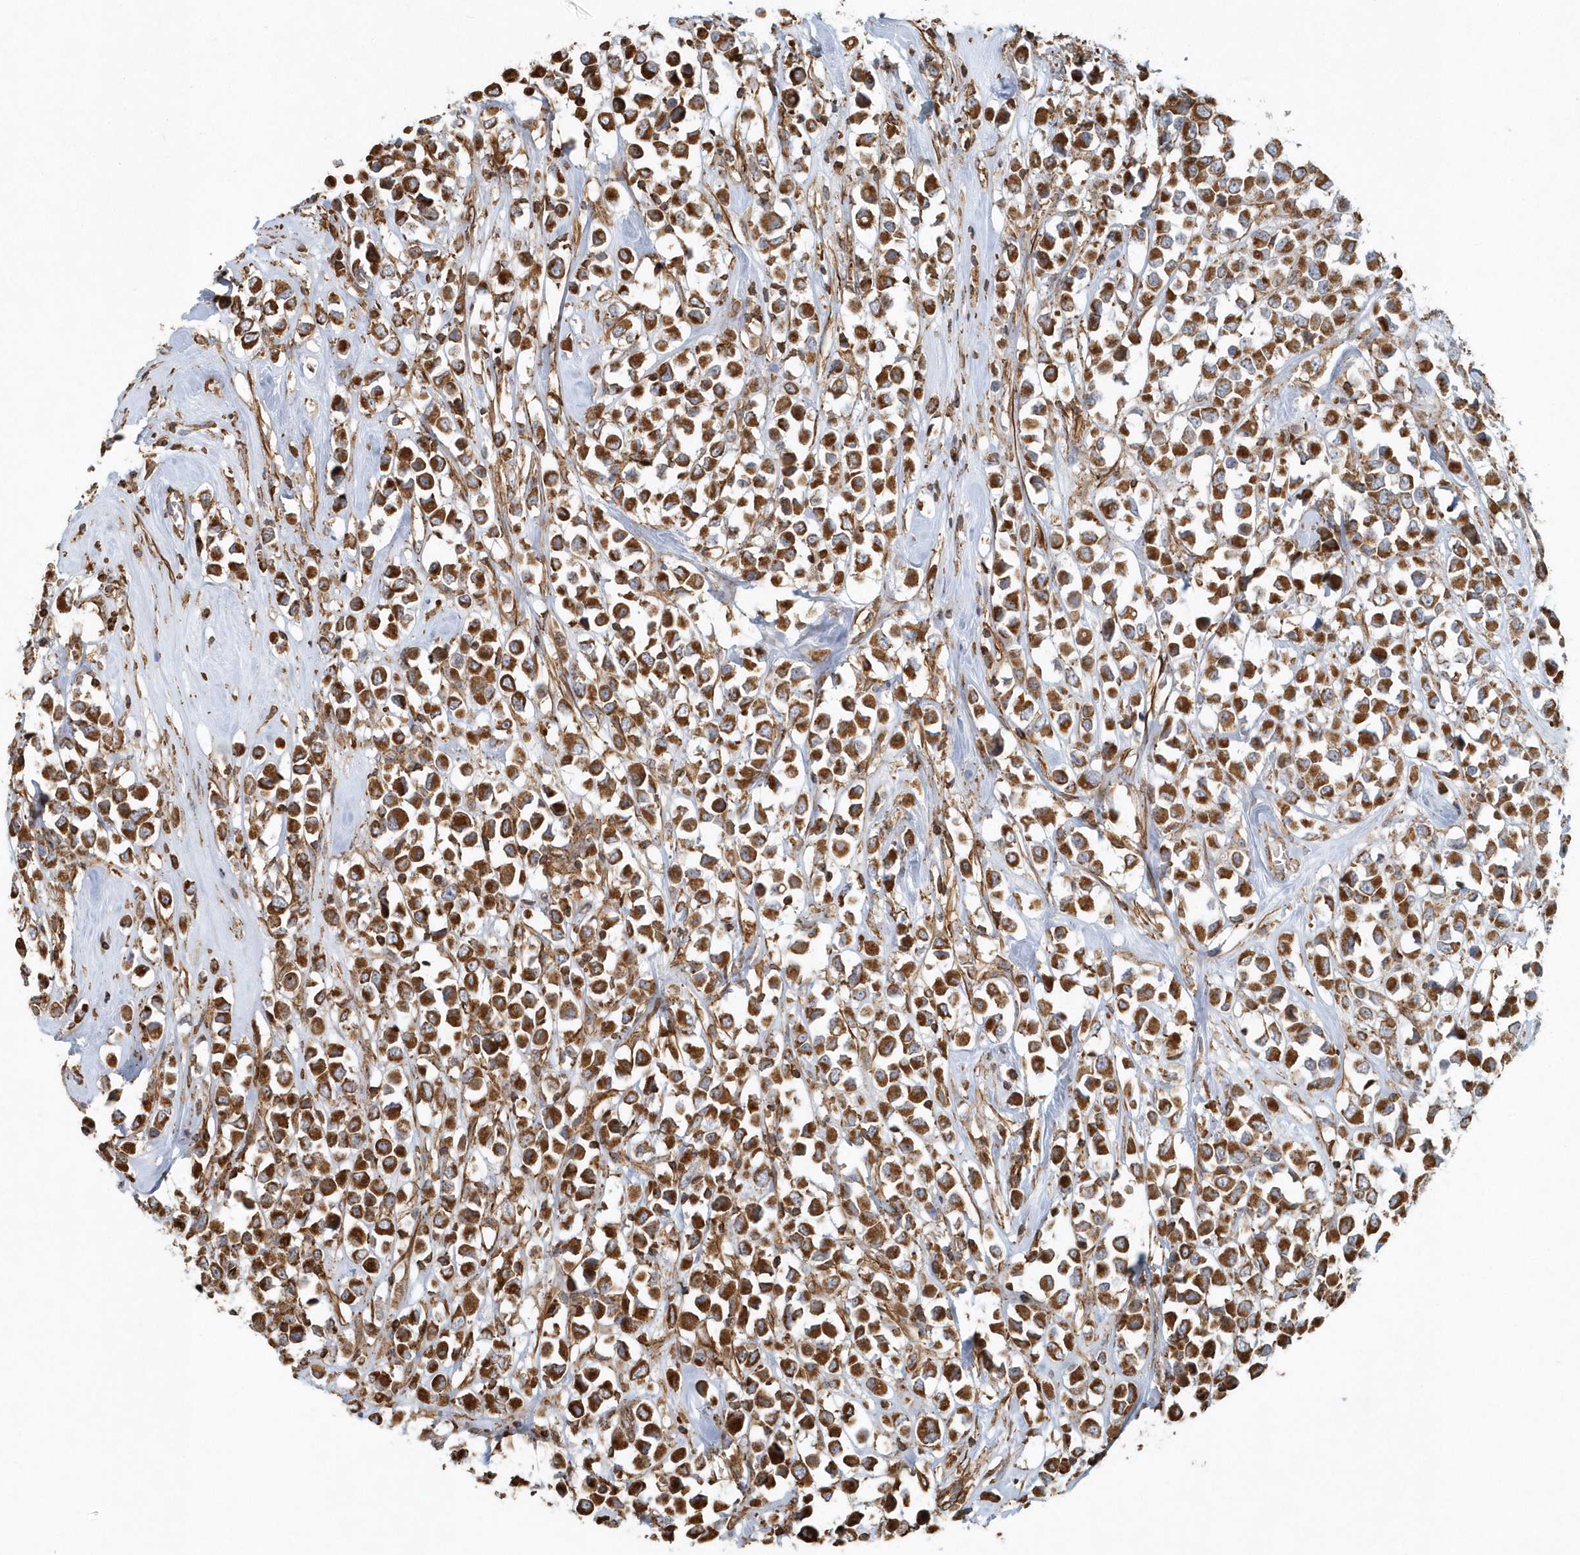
{"staining": {"intensity": "moderate", "quantity": ">75%", "location": "cytoplasmic/membranous"}, "tissue": "breast cancer", "cell_type": "Tumor cells", "image_type": "cancer", "snomed": [{"axis": "morphology", "description": "Duct carcinoma"}, {"axis": "topography", "description": "Breast"}], "caption": "A histopathology image showing moderate cytoplasmic/membranous positivity in about >75% of tumor cells in breast cancer (intraductal carcinoma), as visualized by brown immunohistochemical staining.", "gene": "MMUT", "patient": {"sex": "female", "age": 61}}